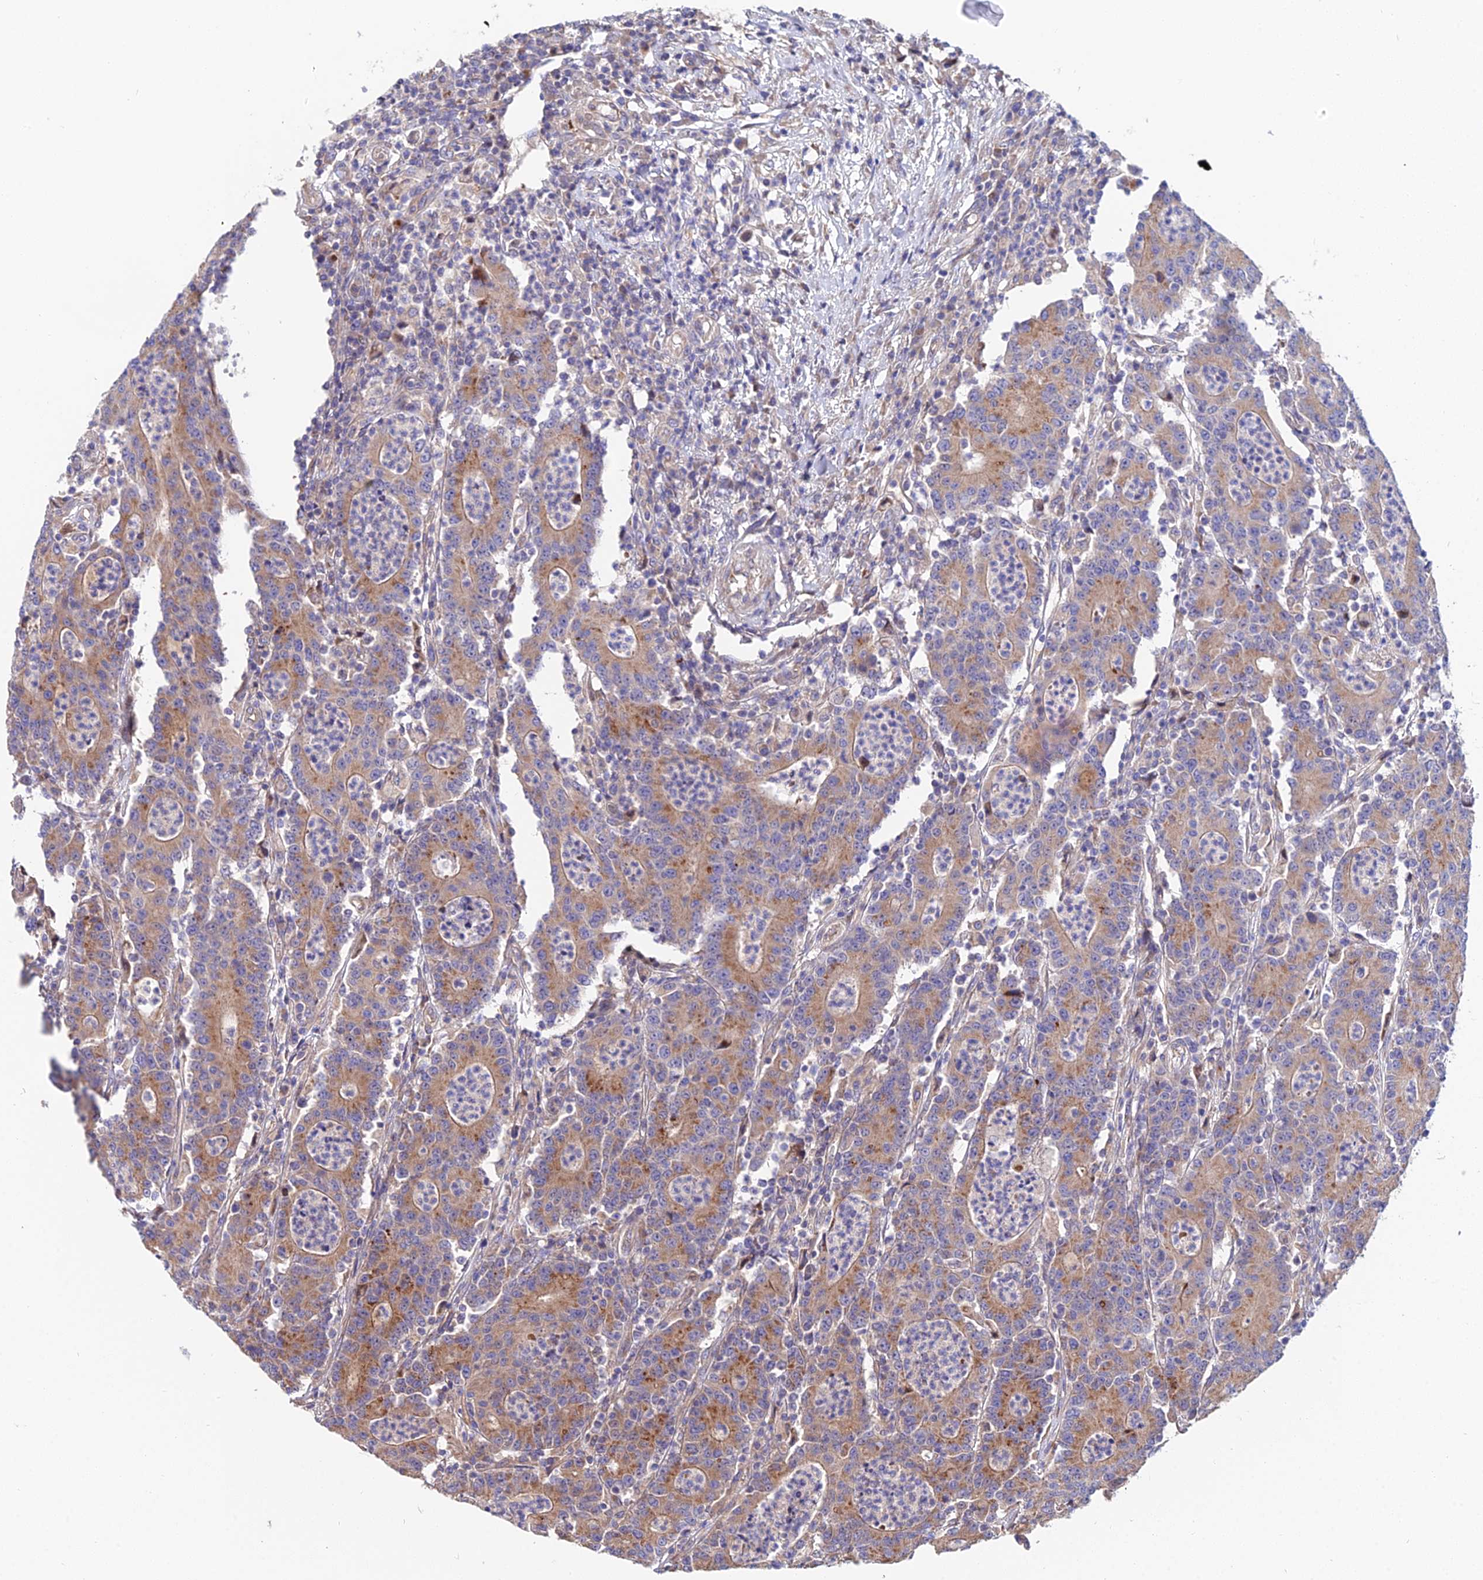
{"staining": {"intensity": "moderate", "quantity": ">75%", "location": "cytoplasmic/membranous"}, "tissue": "colorectal cancer", "cell_type": "Tumor cells", "image_type": "cancer", "snomed": [{"axis": "morphology", "description": "Adenocarcinoma, NOS"}, {"axis": "topography", "description": "Colon"}], "caption": "This micrograph demonstrates immunohistochemistry (IHC) staining of human colorectal cancer, with medium moderate cytoplasmic/membranous positivity in approximately >75% of tumor cells.", "gene": "CDC37L1", "patient": {"sex": "male", "age": 83}}